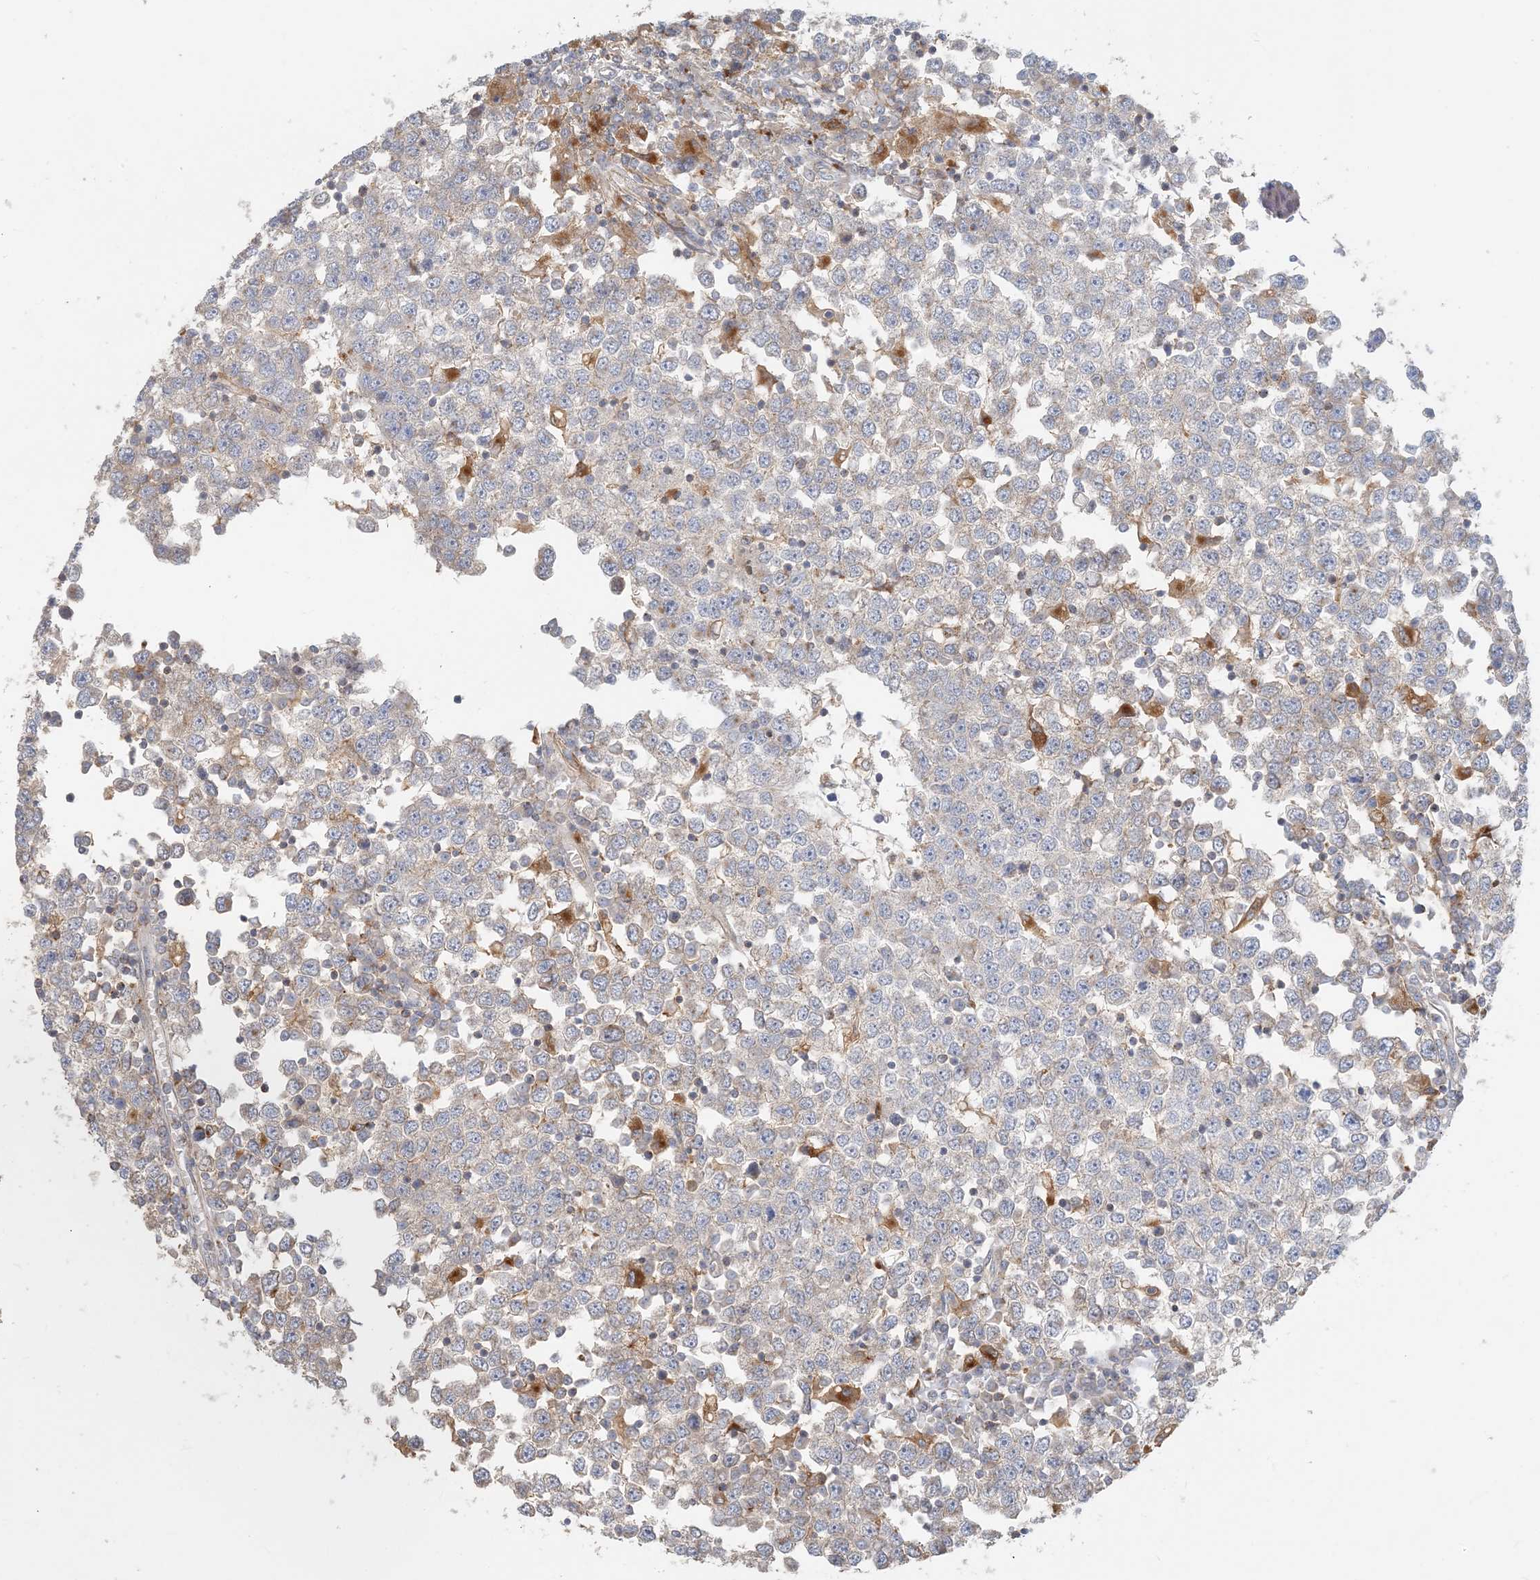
{"staining": {"intensity": "weak", "quantity": "<25%", "location": "cytoplasmic/membranous"}, "tissue": "testis cancer", "cell_type": "Tumor cells", "image_type": "cancer", "snomed": [{"axis": "morphology", "description": "Seminoma, NOS"}, {"axis": "topography", "description": "Testis"}], "caption": "Immunohistochemical staining of human testis cancer (seminoma) displays no significant expression in tumor cells.", "gene": "SPPL2A", "patient": {"sex": "male", "age": 65}}